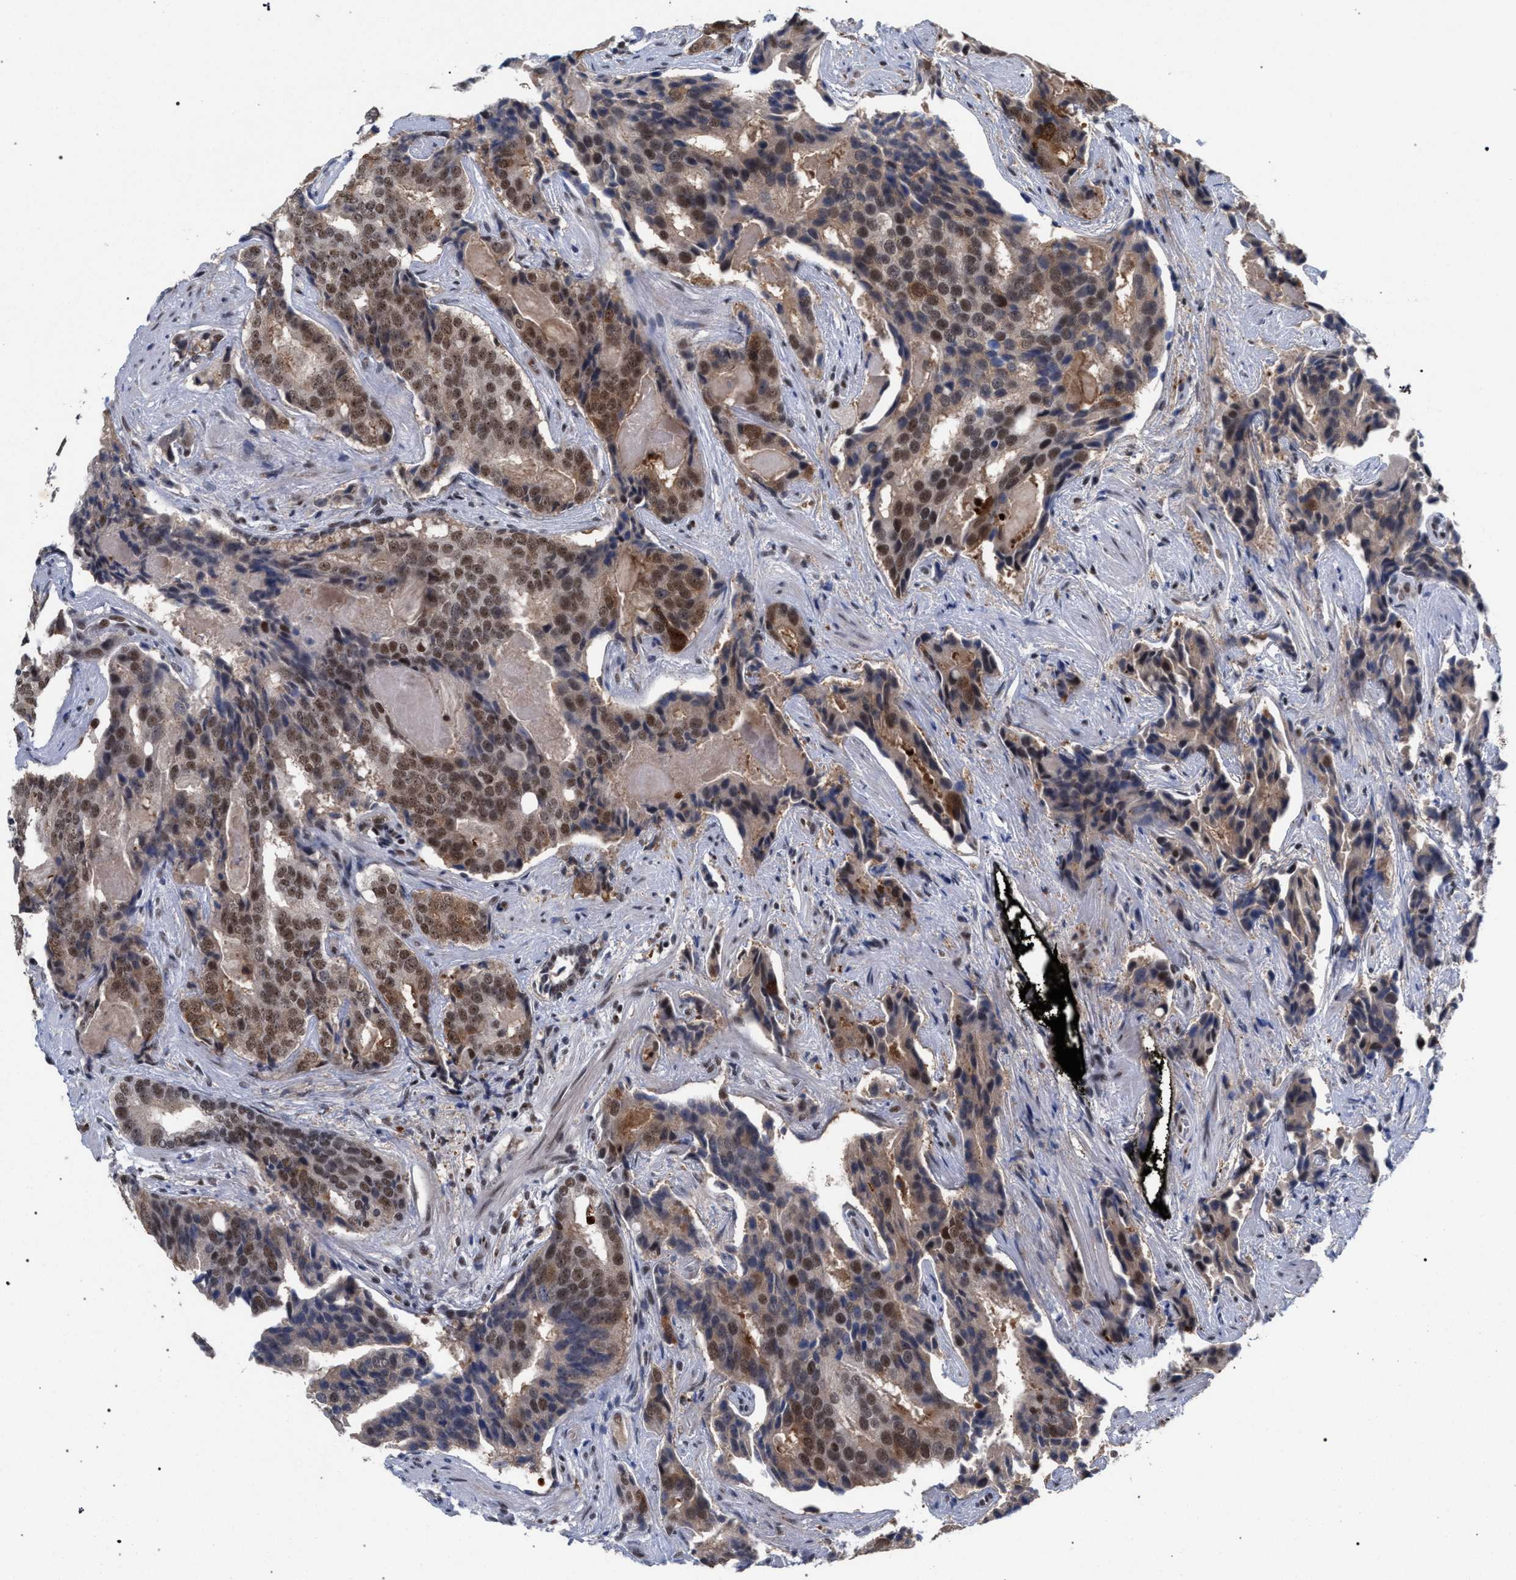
{"staining": {"intensity": "moderate", "quantity": ">75%", "location": "cytoplasmic/membranous,nuclear"}, "tissue": "prostate cancer", "cell_type": "Tumor cells", "image_type": "cancer", "snomed": [{"axis": "morphology", "description": "Adenocarcinoma, High grade"}, {"axis": "topography", "description": "Prostate"}], "caption": "Prostate high-grade adenocarcinoma stained with DAB (3,3'-diaminobenzidine) IHC displays medium levels of moderate cytoplasmic/membranous and nuclear staining in approximately >75% of tumor cells.", "gene": "SCAF4", "patient": {"sex": "male", "age": 58}}